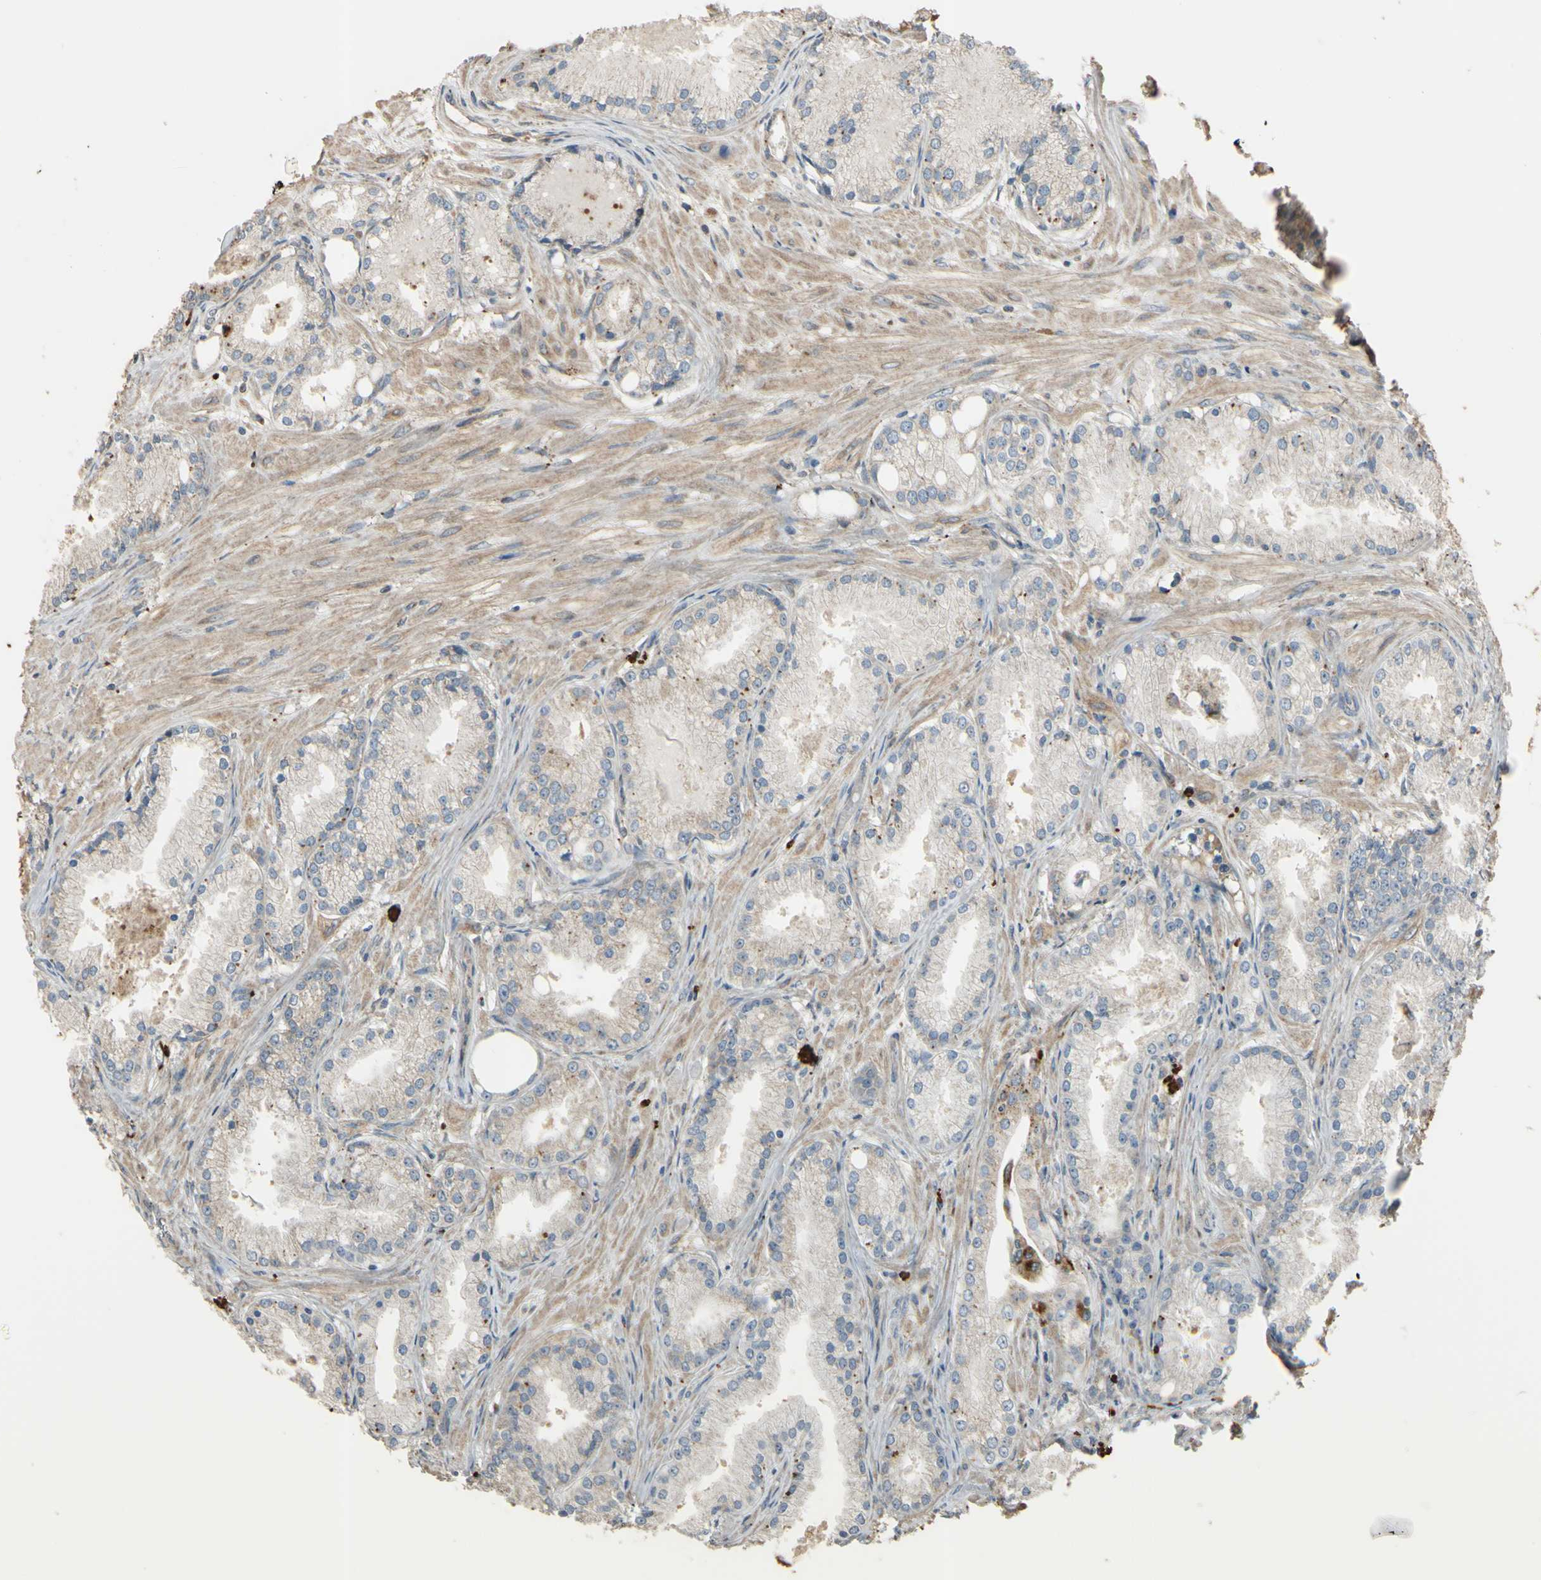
{"staining": {"intensity": "weak", "quantity": ">75%", "location": "cytoplasmic/membranous"}, "tissue": "prostate cancer", "cell_type": "Tumor cells", "image_type": "cancer", "snomed": [{"axis": "morphology", "description": "Adenocarcinoma, Low grade"}, {"axis": "topography", "description": "Prostate"}], "caption": "Weak cytoplasmic/membranous protein staining is identified in about >75% of tumor cells in prostate adenocarcinoma (low-grade). (DAB IHC with brightfield microscopy, high magnification).", "gene": "ANGPTL1", "patient": {"sex": "male", "age": 72}}